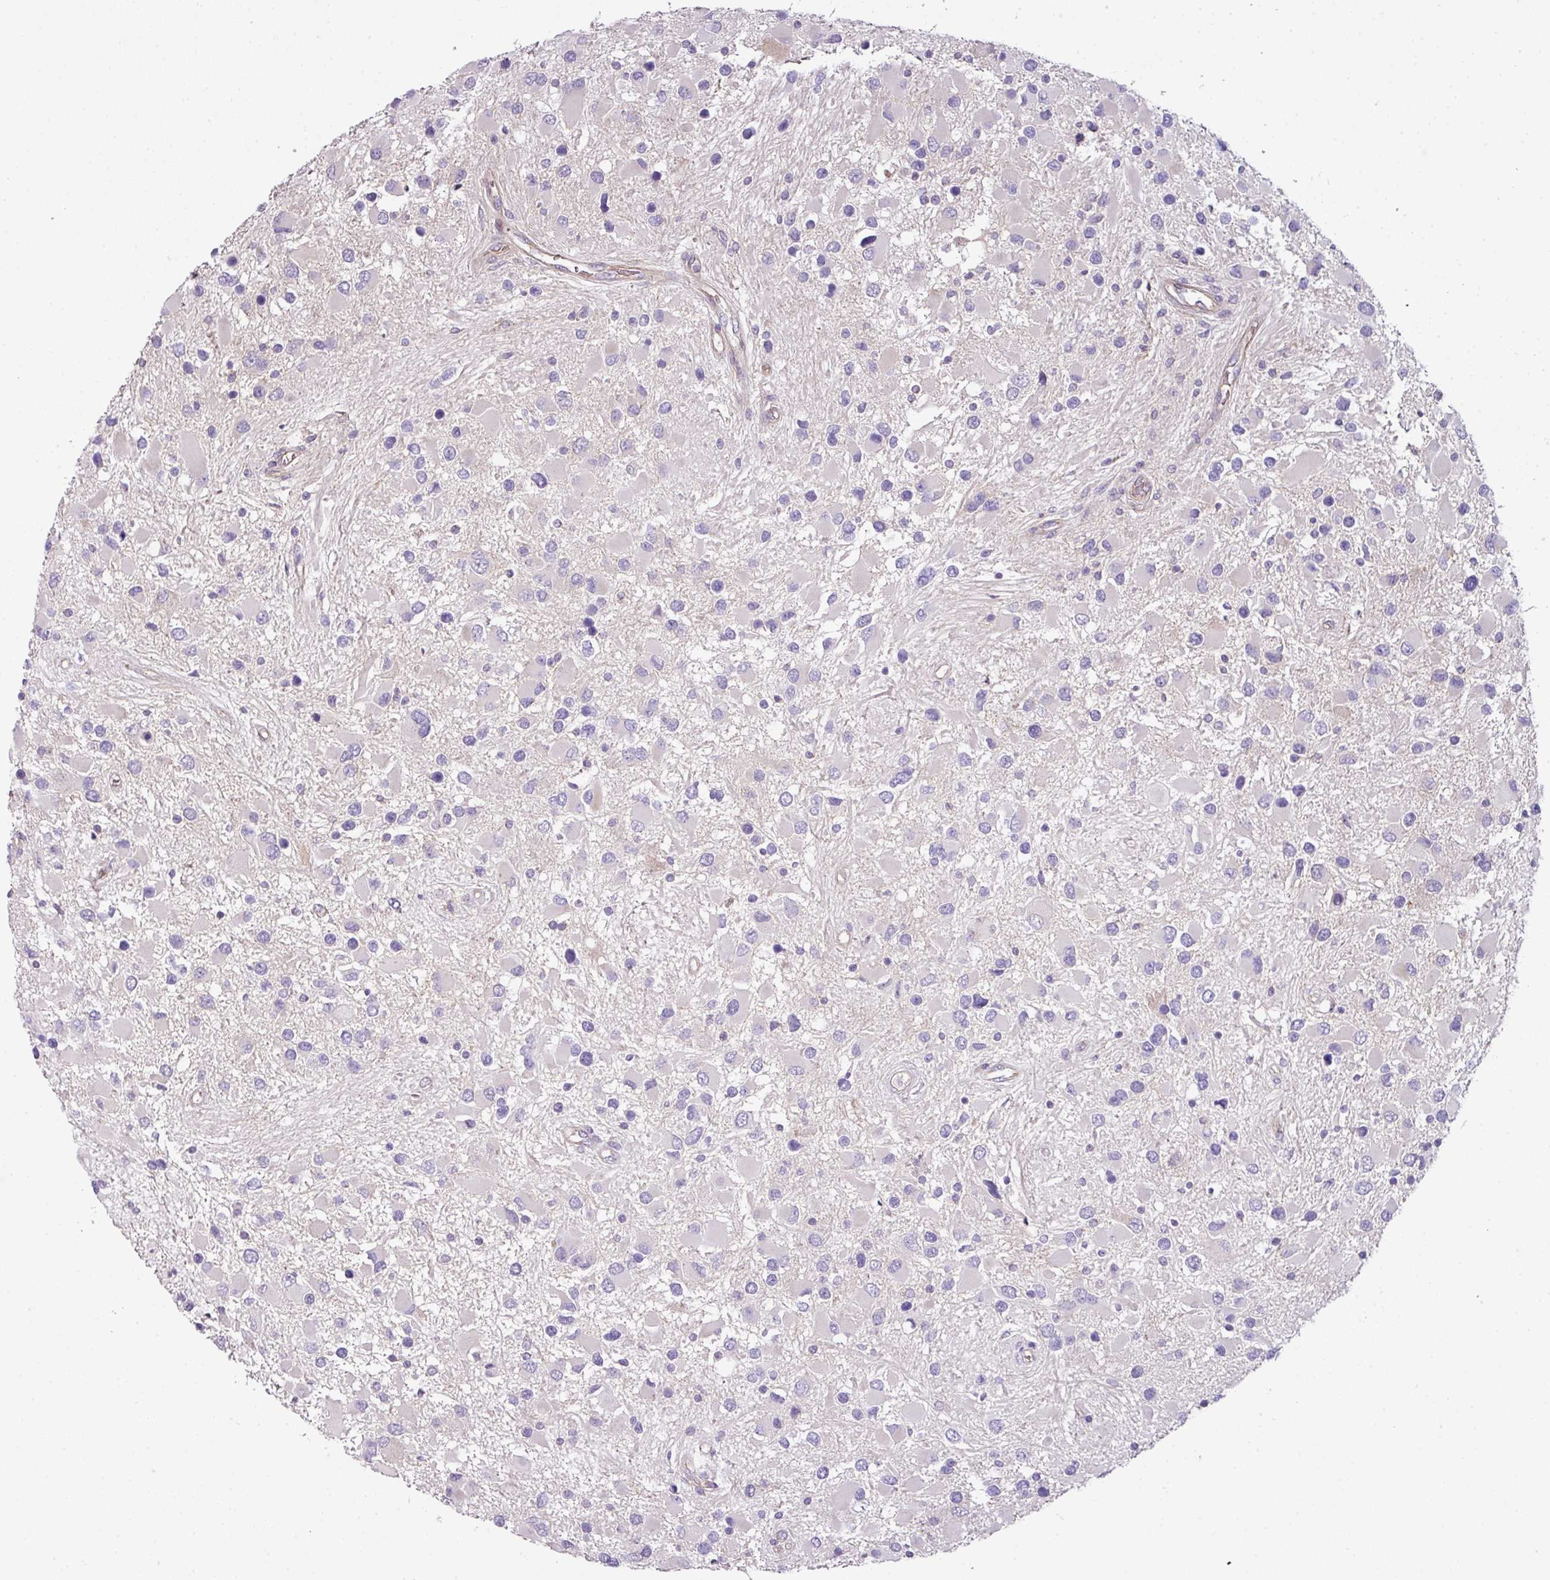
{"staining": {"intensity": "negative", "quantity": "none", "location": "none"}, "tissue": "glioma", "cell_type": "Tumor cells", "image_type": "cancer", "snomed": [{"axis": "morphology", "description": "Glioma, malignant, High grade"}, {"axis": "topography", "description": "Brain"}], "caption": "Tumor cells show no significant protein positivity in malignant glioma (high-grade).", "gene": "PIK3R5", "patient": {"sex": "male", "age": 53}}